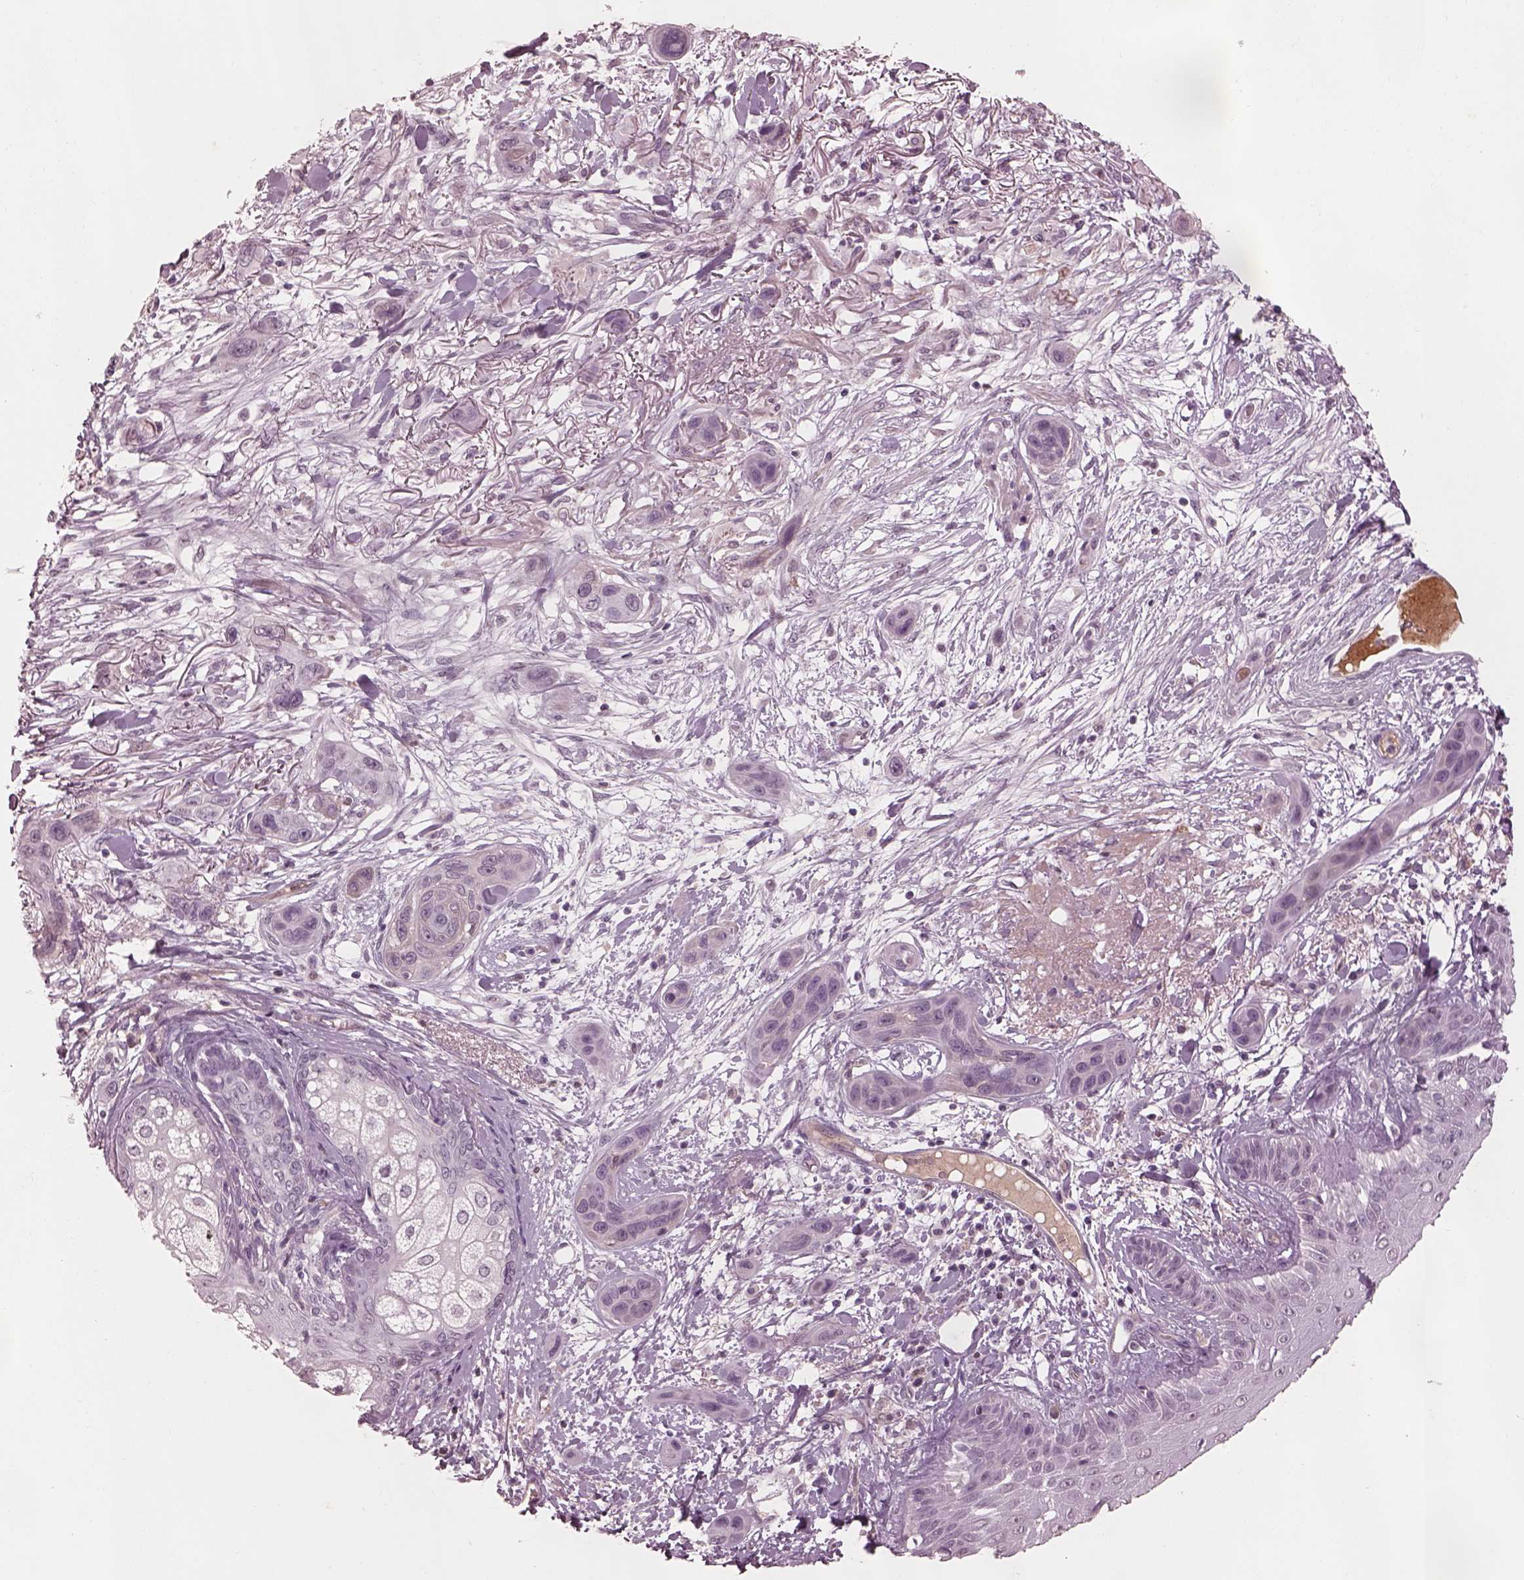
{"staining": {"intensity": "weak", "quantity": "<25%", "location": "cytoplasmic/membranous"}, "tissue": "skin cancer", "cell_type": "Tumor cells", "image_type": "cancer", "snomed": [{"axis": "morphology", "description": "Squamous cell carcinoma, NOS"}, {"axis": "topography", "description": "Skin"}], "caption": "Histopathology image shows no significant protein expression in tumor cells of skin cancer (squamous cell carcinoma).", "gene": "KCNA2", "patient": {"sex": "male", "age": 79}}